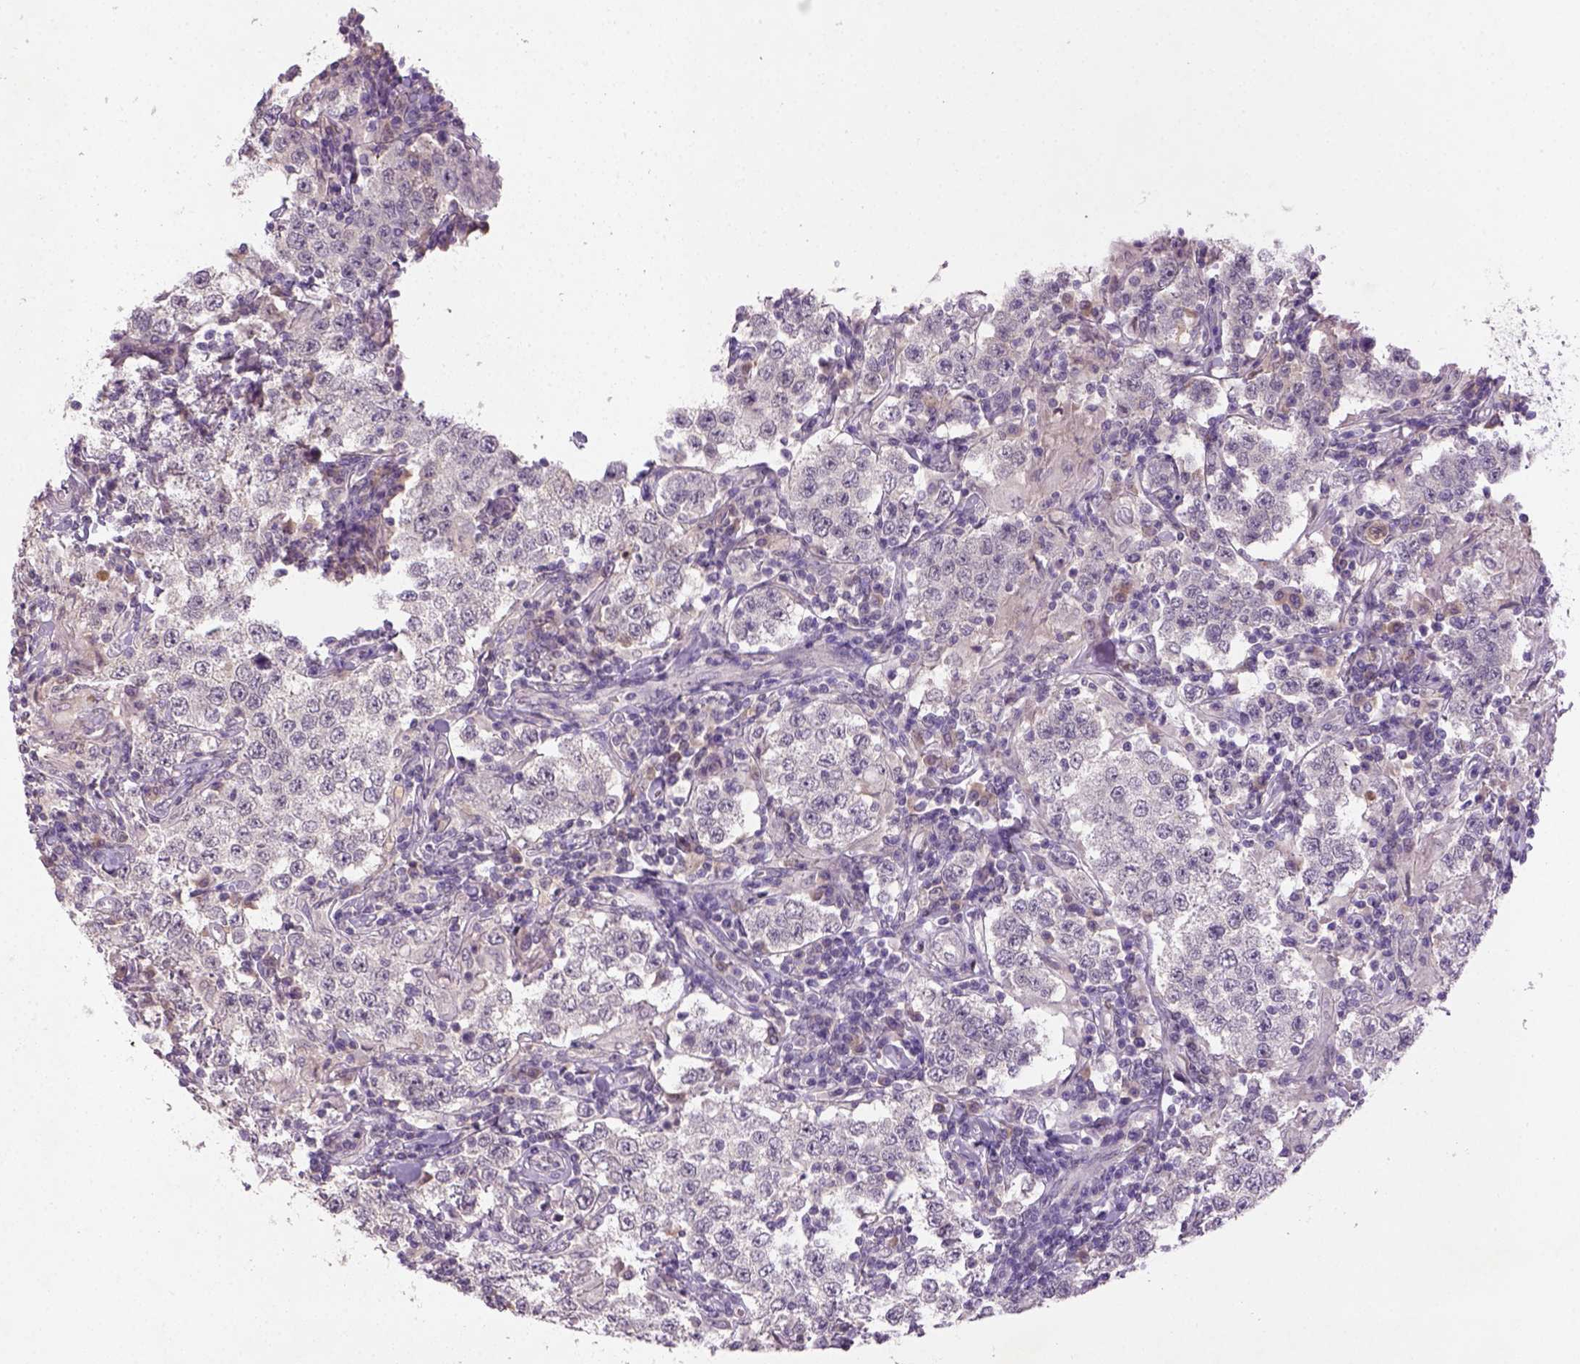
{"staining": {"intensity": "negative", "quantity": "none", "location": "none"}, "tissue": "testis cancer", "cell_type": "Tumor cells", "image_type": "cancer", "snomed": [{"axis": "morphology", "description": "Seminoma, NOS"}, {"axis": "morphology", "description": "Carcinoma, Embryonal, NOS"}, {"axis": "topography", "description": "Testis"}], "caption": "Image shows no significant protein staining in tumor cells of seminoma (testis).", "gene": "NLGN2", "patient": {"sex": "male", "age": 41}}